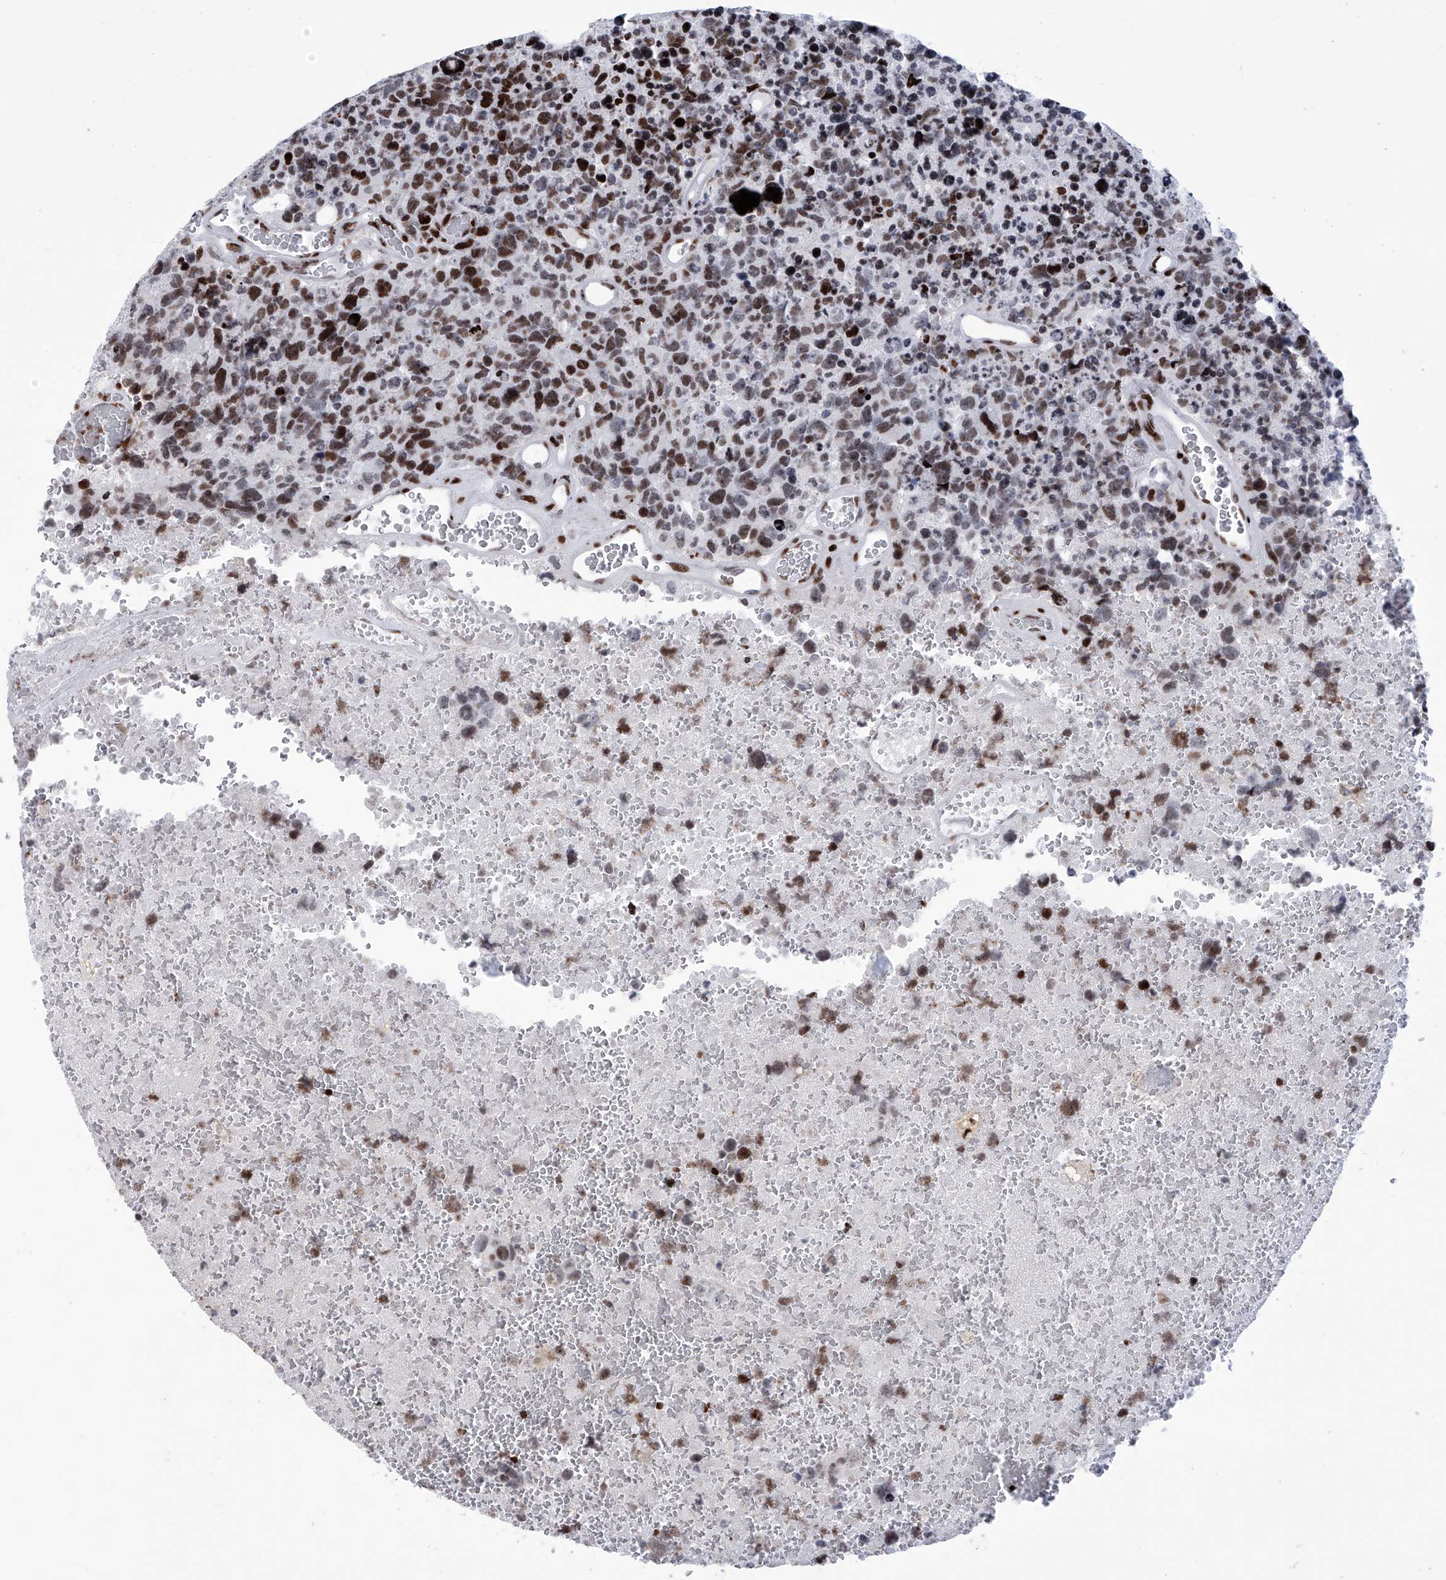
{"staining": {"intensity": "strong", "quantity": ">75%", "location": "nuclear"}, "tissue": "glioma", "cell_type": "Tumor cells", "image_type": "cancer", "snomed": [{"axis": "morphology", "description": "Glioma, malignant, High grade"}, {"axis": "topography", "description": "Brain"}], "caption": "Brown immunohistochemical staining in malignant high-grade glioma displays strong nuclear expression in about >75% of tumor cells.", "gene": "HEY2", "patient": {"sex": "male", "age": 69}}